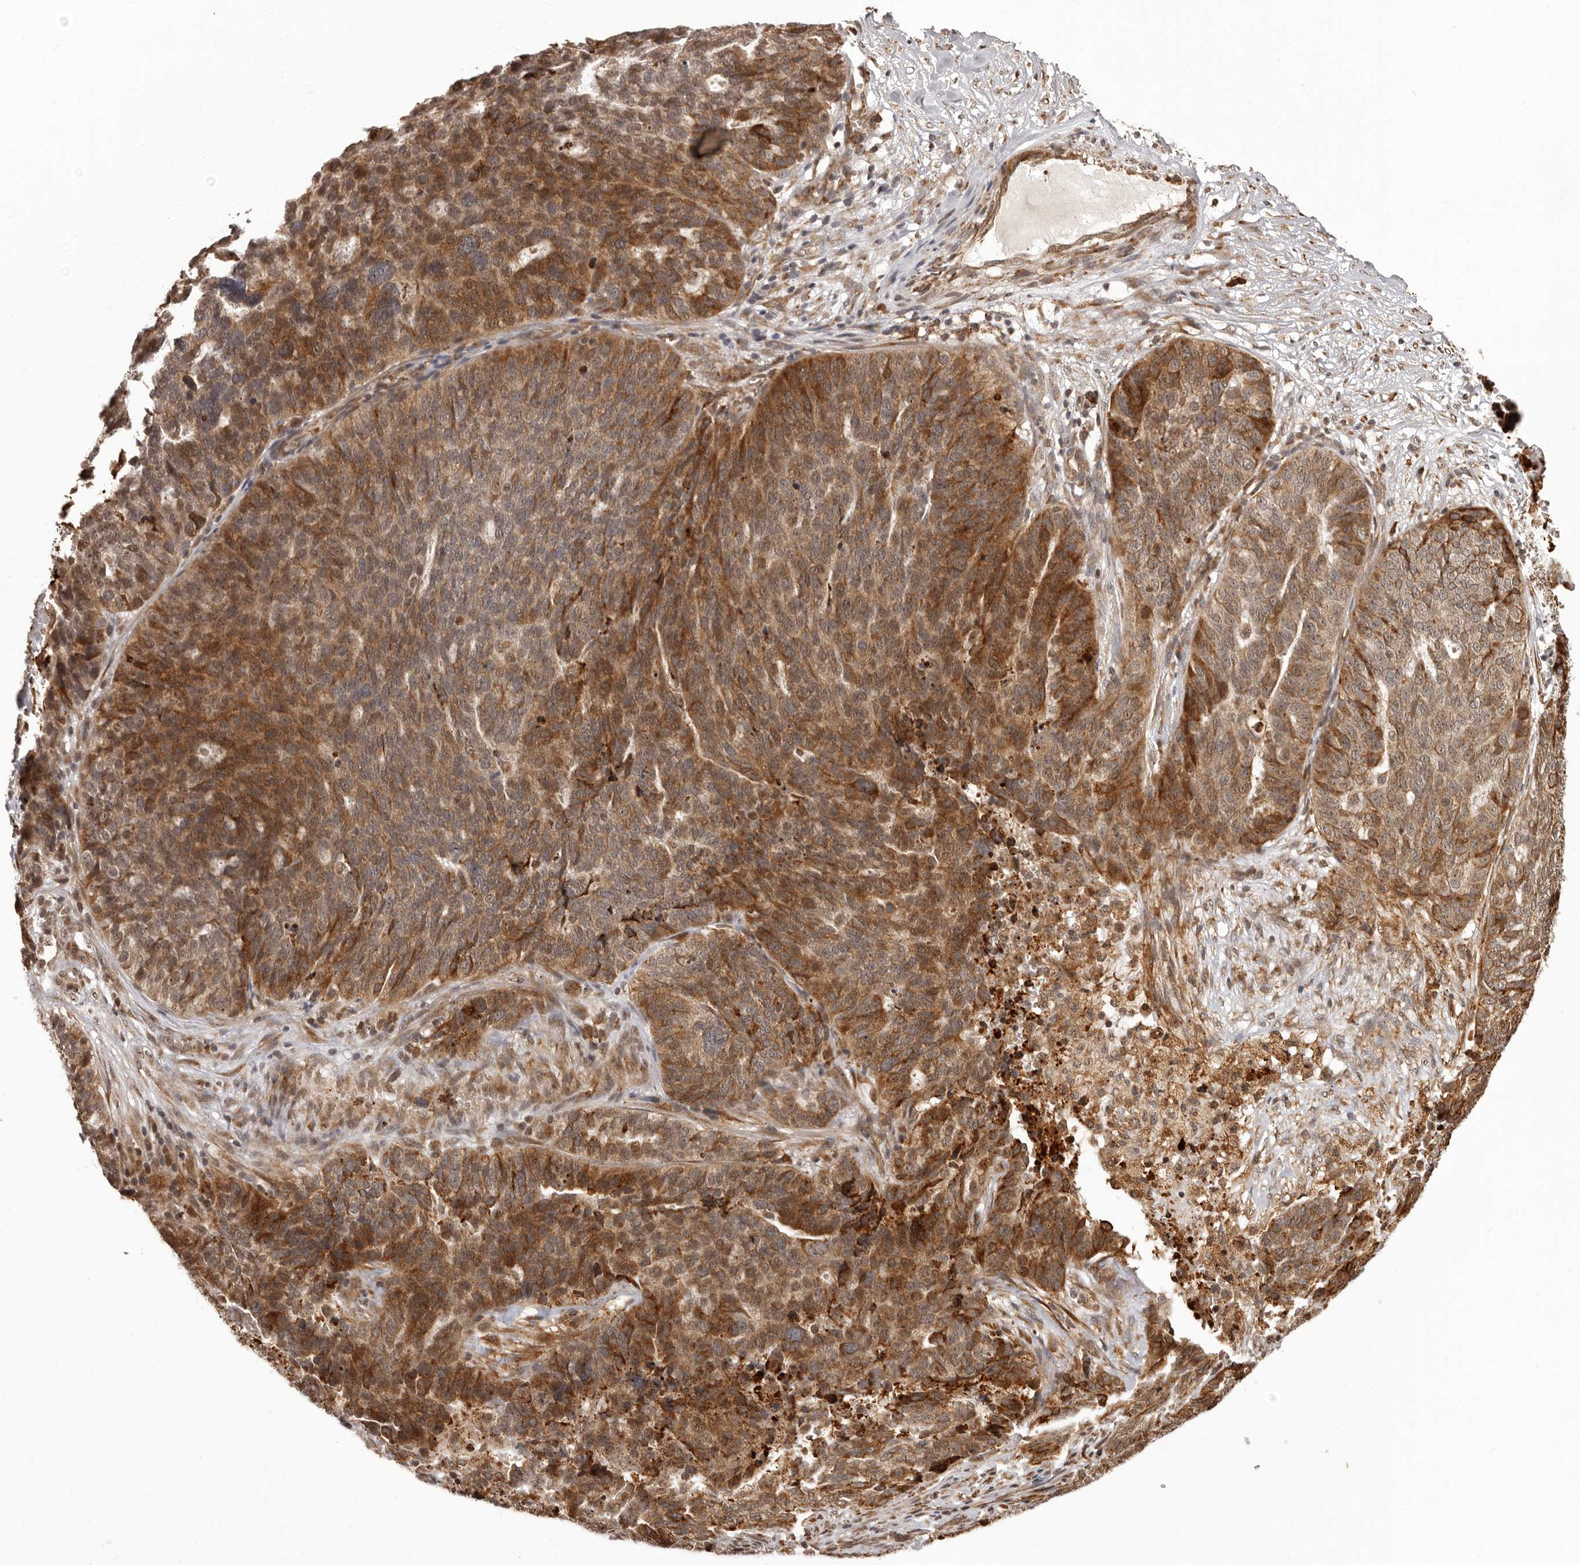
{"staining": {"intensity": "moderate", "quantity": ">75%", "location": "cytoplasmic/membranous"}, "tissue": "ovarian cancer", "cell_type": "Tumor cells", "image_type": "cancer", "snomed": [{"axis": "morphology", "description": "Cystadenocarcinoma, serous, NOS"}, {"axis": "topography", "description": "Ovary"}], "caption": "Ovarian serous cystadenocarcinoma stained for a protein reveals moderate cytoplasmic/membranous positivity in tumor cells. (DAB (3,3'-diaminobenzidine) = brown stain, brightfield microscopy at high magnification).", "gene": "IL32", "patient": {"sex": "female", "age": 59}}